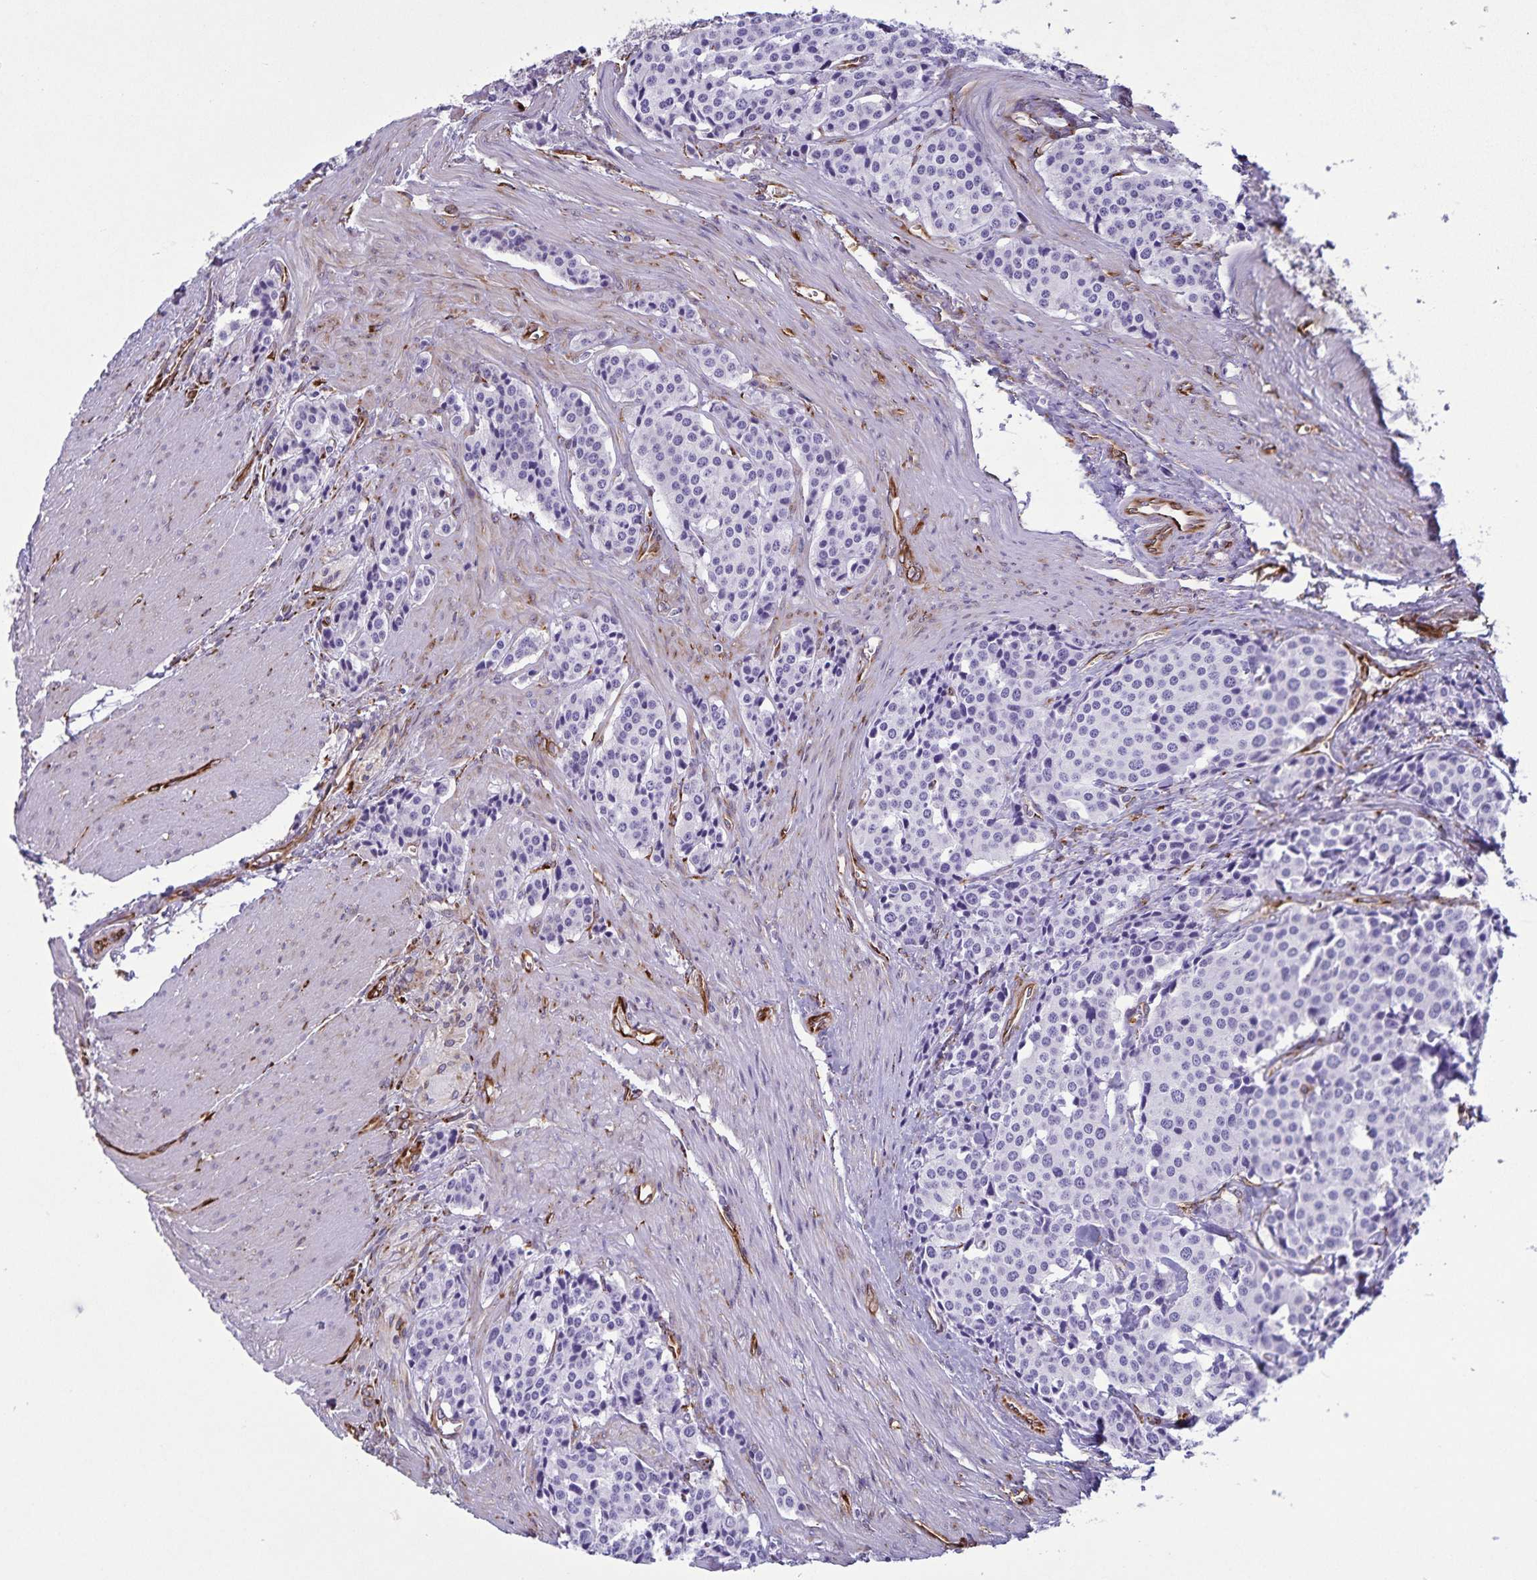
{"staining": {"intensity": "negative", "quantity": "none", "location": "none"}, "tissue": "carcinoid", "cell_type": "Tumor cells", "image_type": "cancer", "snomed": [{"axis": "morphology", "description": "Carcinoid, malignant, NOS"}, {"axis": "topography", "description": "Small intestine"}], "caption": "IHC image of neoplastic tissue: malignant carcinoid stained with DAB (3,3'-diaminobenzidine) exhibits no significant protein positivity in tumor cells.", "gene": "RCN1", "patient": {"sex": "male", "age": 73}}